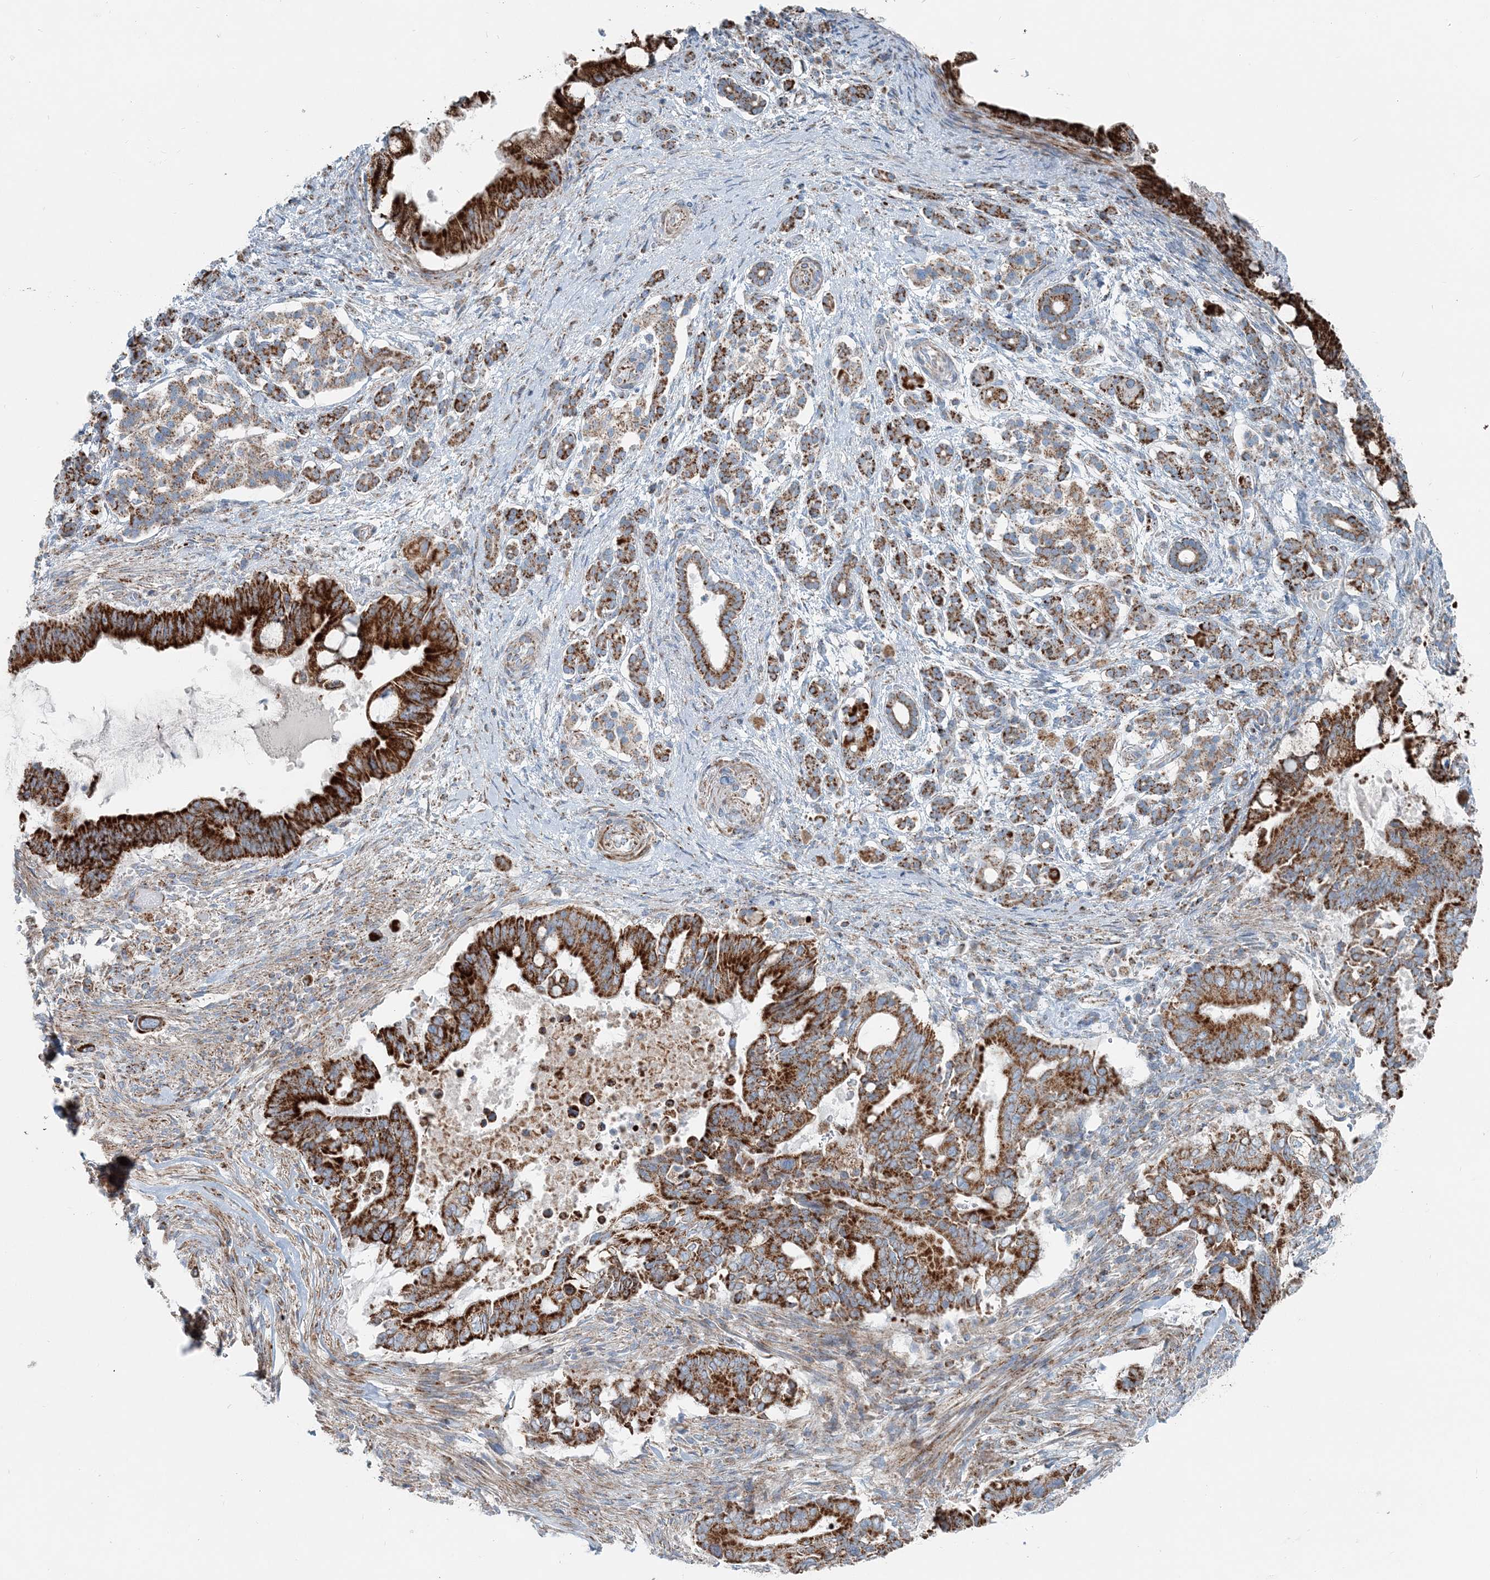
{"staining": {"intensity": "strong", "quantity": ">75%", "location": "cytoplasmic/membranous"}, "tissue": "pancreatic cancer", "cell_type": "Tumor cells", "image_type": "cancer", "snomed": [{"axis": "morphology", "description": "Adenocarcinoma, NOS"}, {"axis": "topography", "description": "Pancreas"}], "caption": "IHC micrograph of neoplastic tissue: human pancreatic cancer stained using immunohistochemistry shows high levels of strong protein expression localized specifically in the cytoplasmic/membranous of tumor cells, appearing as a cytoplasmic/membranous brown color.", "gene": "INTU", "patient": {"sex": "male", "age": 68}}